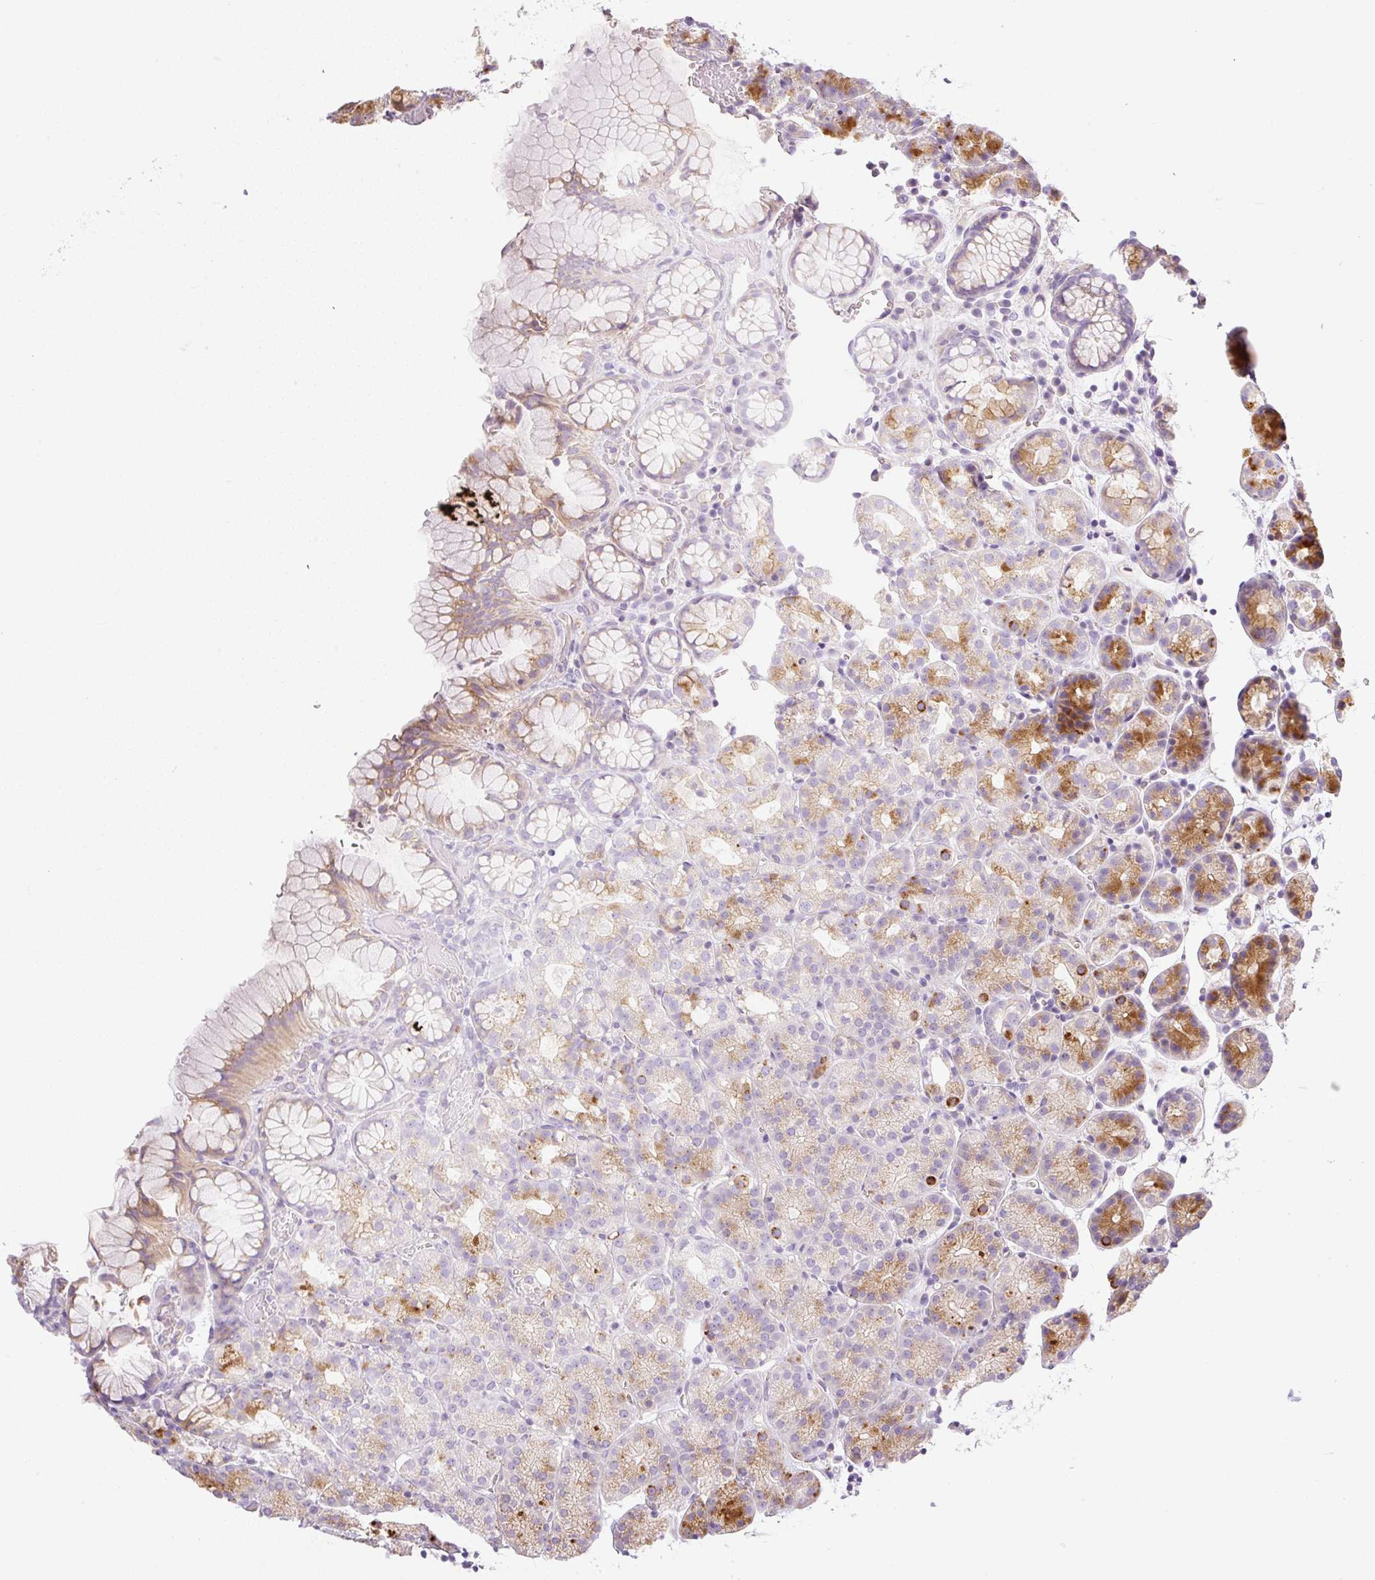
{"staining": {"intensity": "strong", "quantity": "<25%", "location": "cytoplasmic/membranous"}, "tissue": "stomach", "cell_type": "Glandular cells", "image_type": "normal", "snomed": [{"axis": "morphology", "description": "Normal tissue, NOS"}, {"axis": "topography", "description": "Stomach, upper"}], "caption": "The immunohistochemical stain labels strong cytoplasmic/membranous staining in glandular cells of unremarkable stomach.", "gene": "MIA2", "patient": {"sex": "female", "age": 81}}